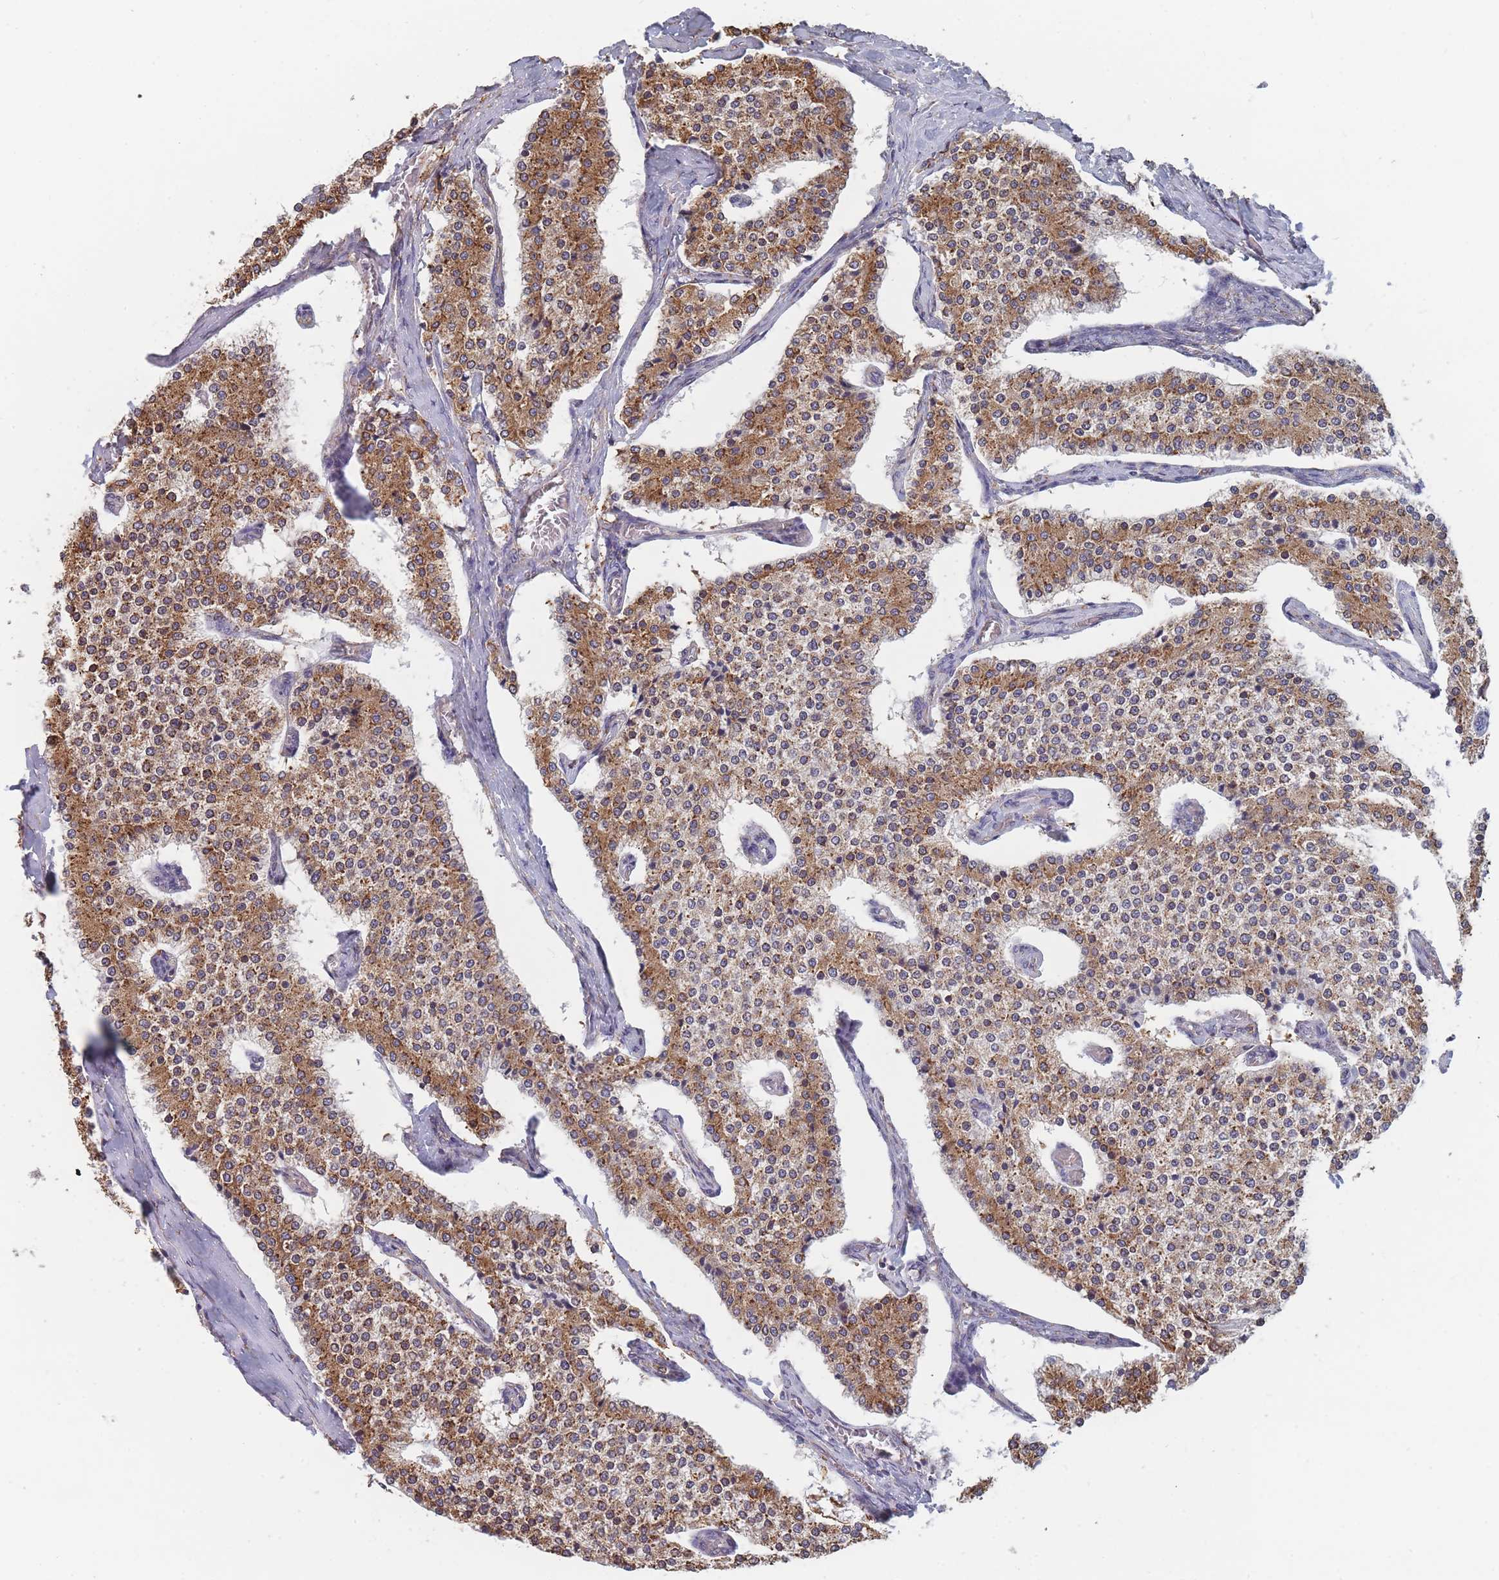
{"staining": {"intensity": "moderate", "quantity": ">75%", "location": "cytoplasmic/membranous"}, "tissue": "carcinoid", "cell_type": "Tumor cells", "image_type": "cancer", "snomed": [{"axis": "morphology", "description": "Carcinoid, malignant, NOS"}, {"axis": "topography", "description": "Colon"}], "caption": "Carcinoid (malignant) was stained to show a protein in brown. There is medium levels of moderate cytoplasmic/membranous positivity in about >75% of tumor cells.", "gene": "OR7C2", "patient": {"sex": "female", "age": 52}}